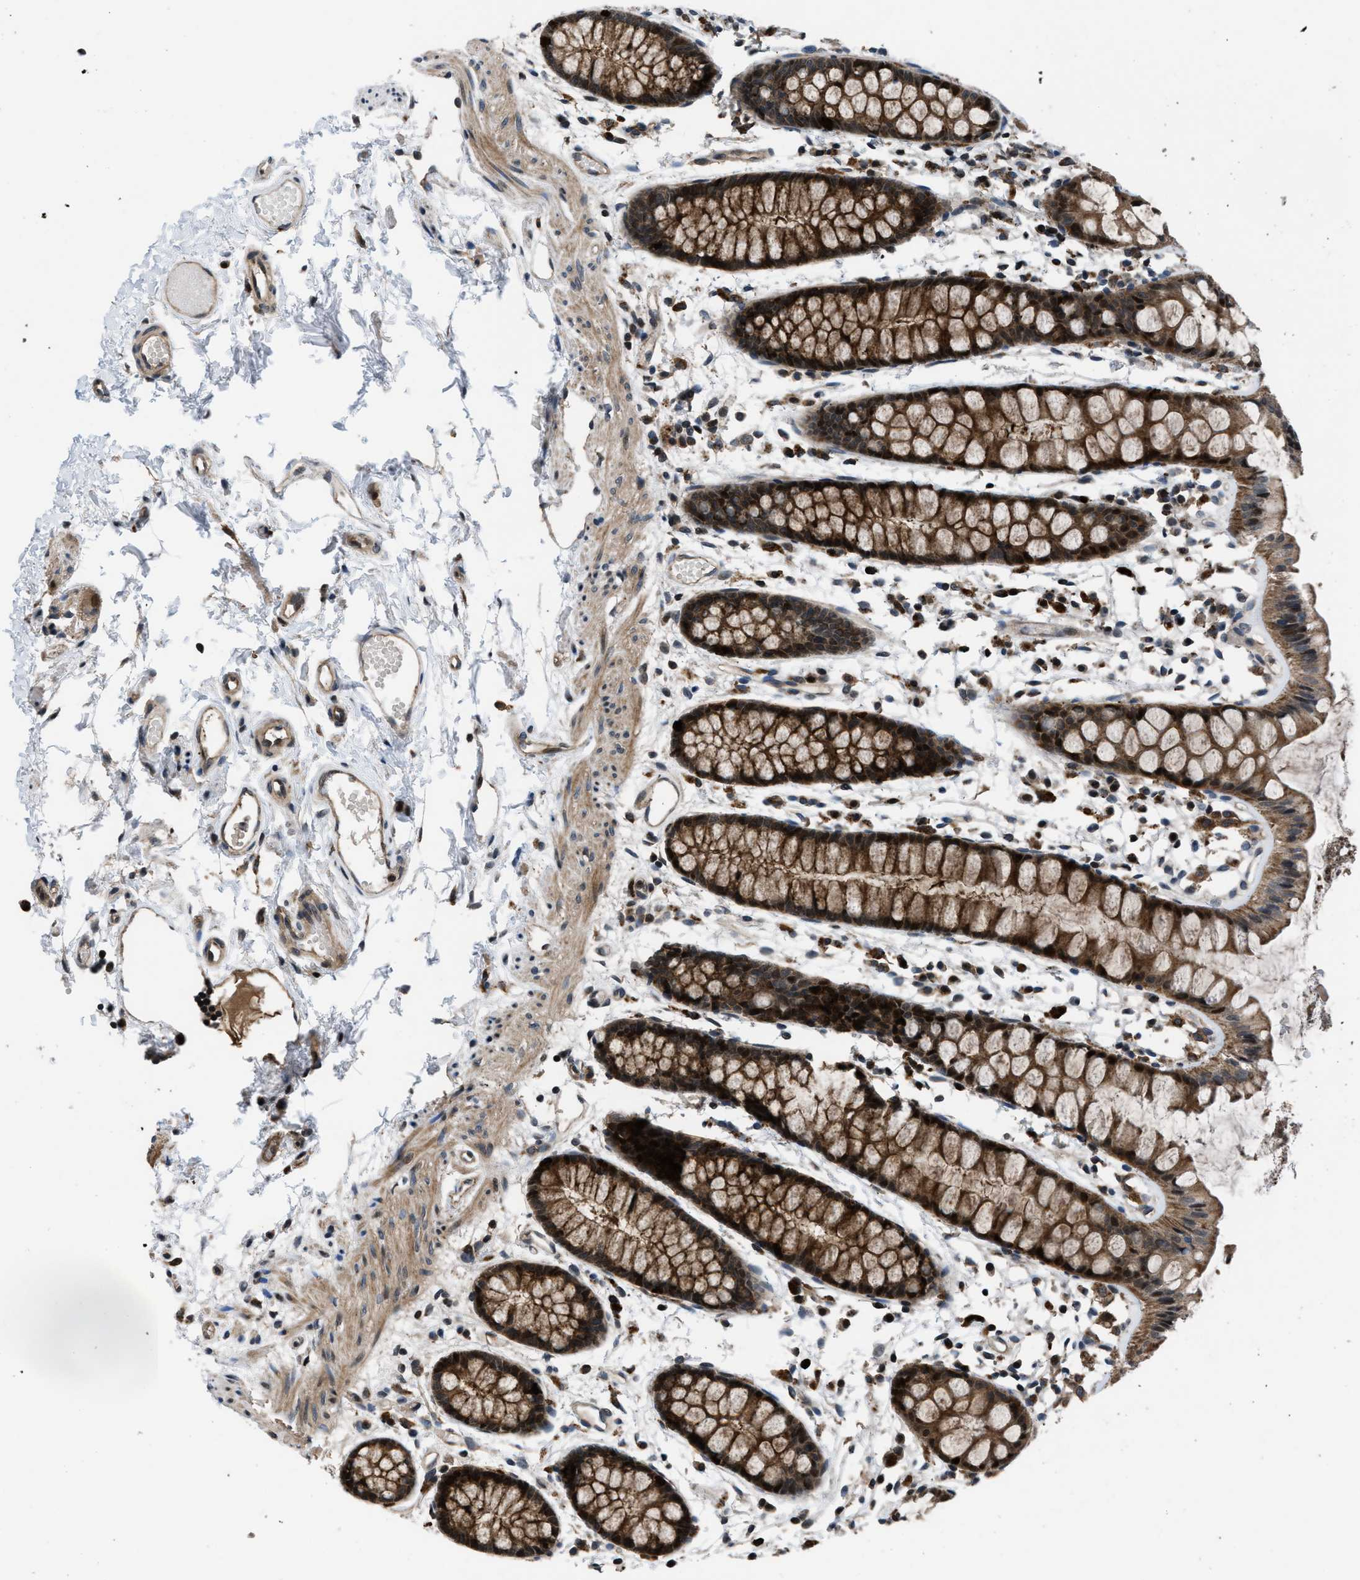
{"staining": {"intensity": "strong", "quantity": ">75%", "location": "cytoplasmic/membranous"}, "tissue": "rectum", "cell_type": "Glandular cells", "image_type": "normal", "snomed": [{"axis": "morphology", "description": "Normal tissue, NOS"}, {"axis": "topography", "description": "Rectum"}], "caption": "Strong cytoplasmic/membranous staining is identified in about >75% of glandular cells in benign rectum.", "gene": "CTBS", "patient": {"sex": "female", "age": 66}}